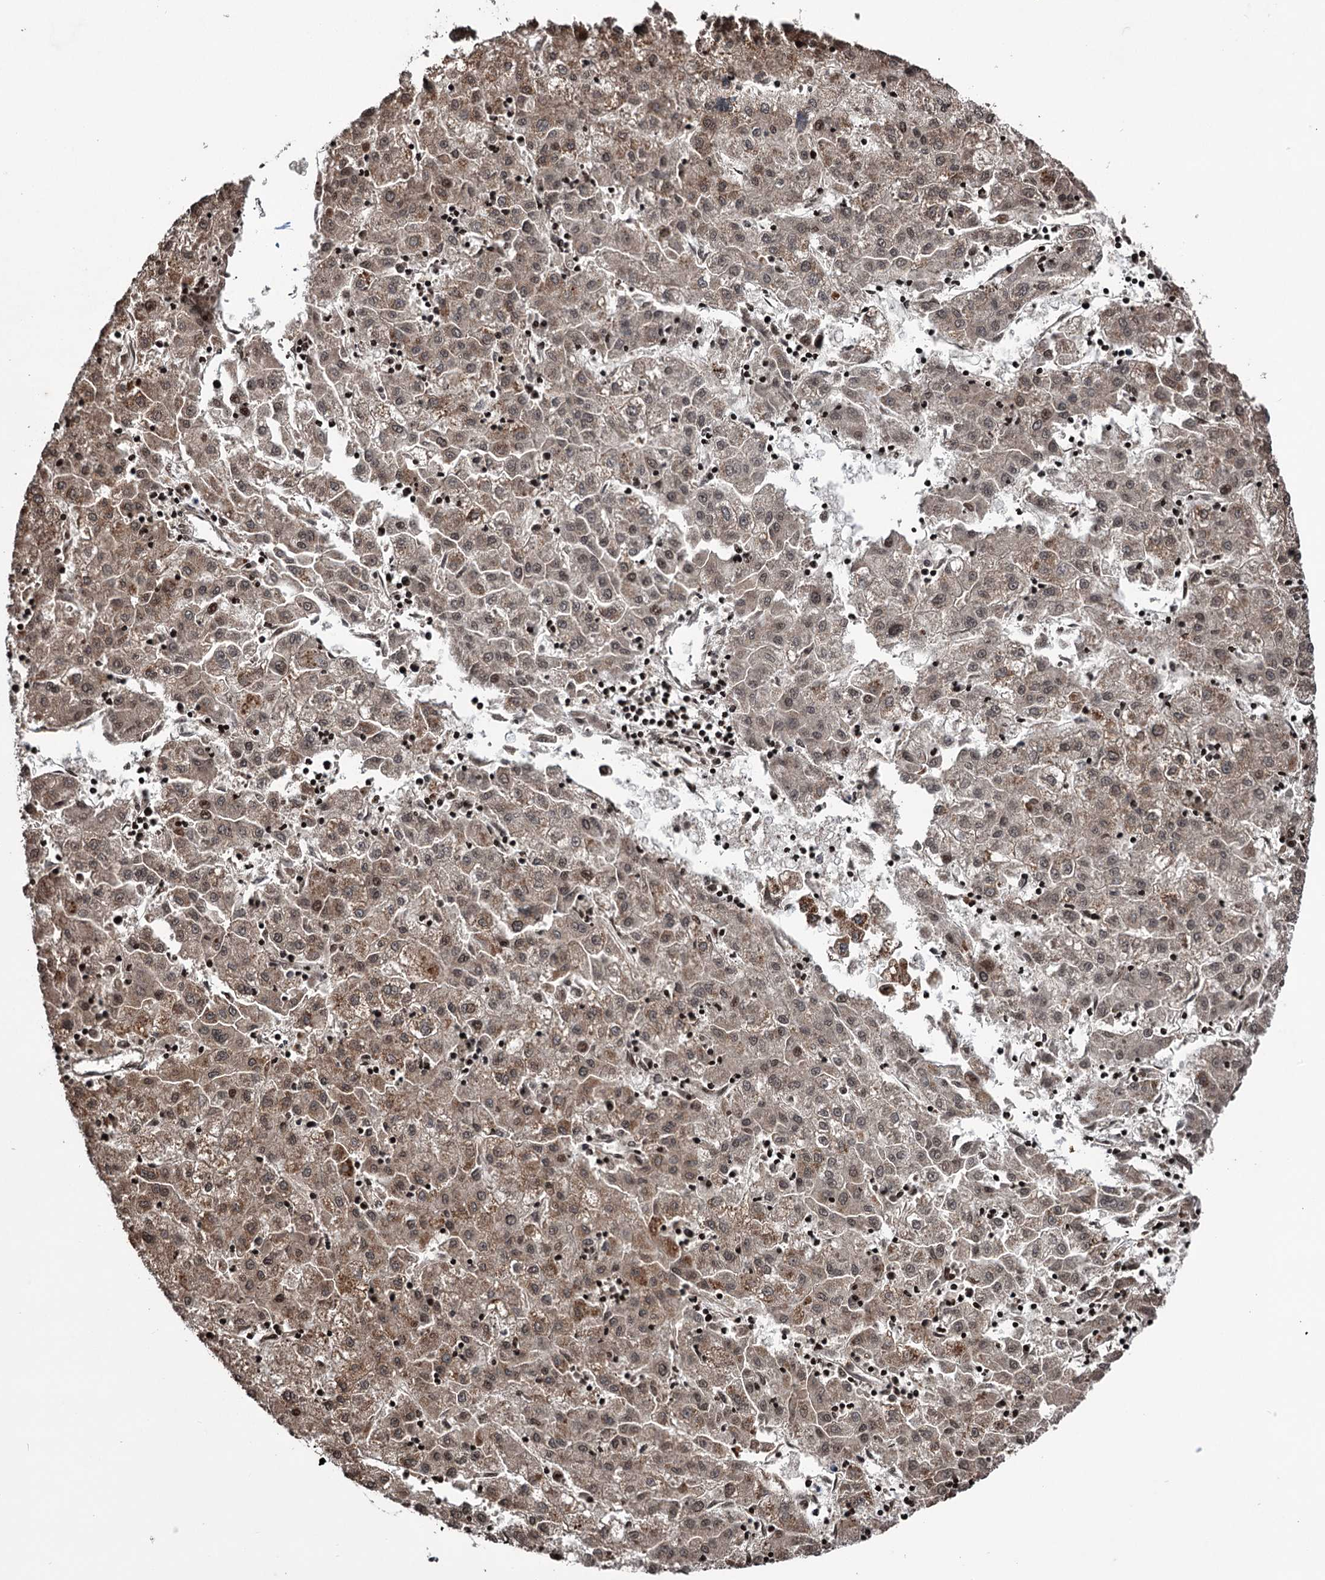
{"staining": {"intensity": "moderate", "quantity": ">75%", "location": "cytoplasmic/membranous,nuclear"}, "tissue": "liver cancer", "cell_type": "Tumor cells", "image_type": "cancer", "snomed": [{"axis": "morphology", "description": "Carcinoma, Hepatocellular, NOS"}, {"axis": "topography", "description": "Liver"}], "caption": "The immunohistochemical stain labels moderate cytoplasmic/membranous and nuclear expression in tumor cells of hepatocellular carcinoma (liver) tissue.", "gene": "EYA4", "patient": {"sex": "male", "age": 72}}